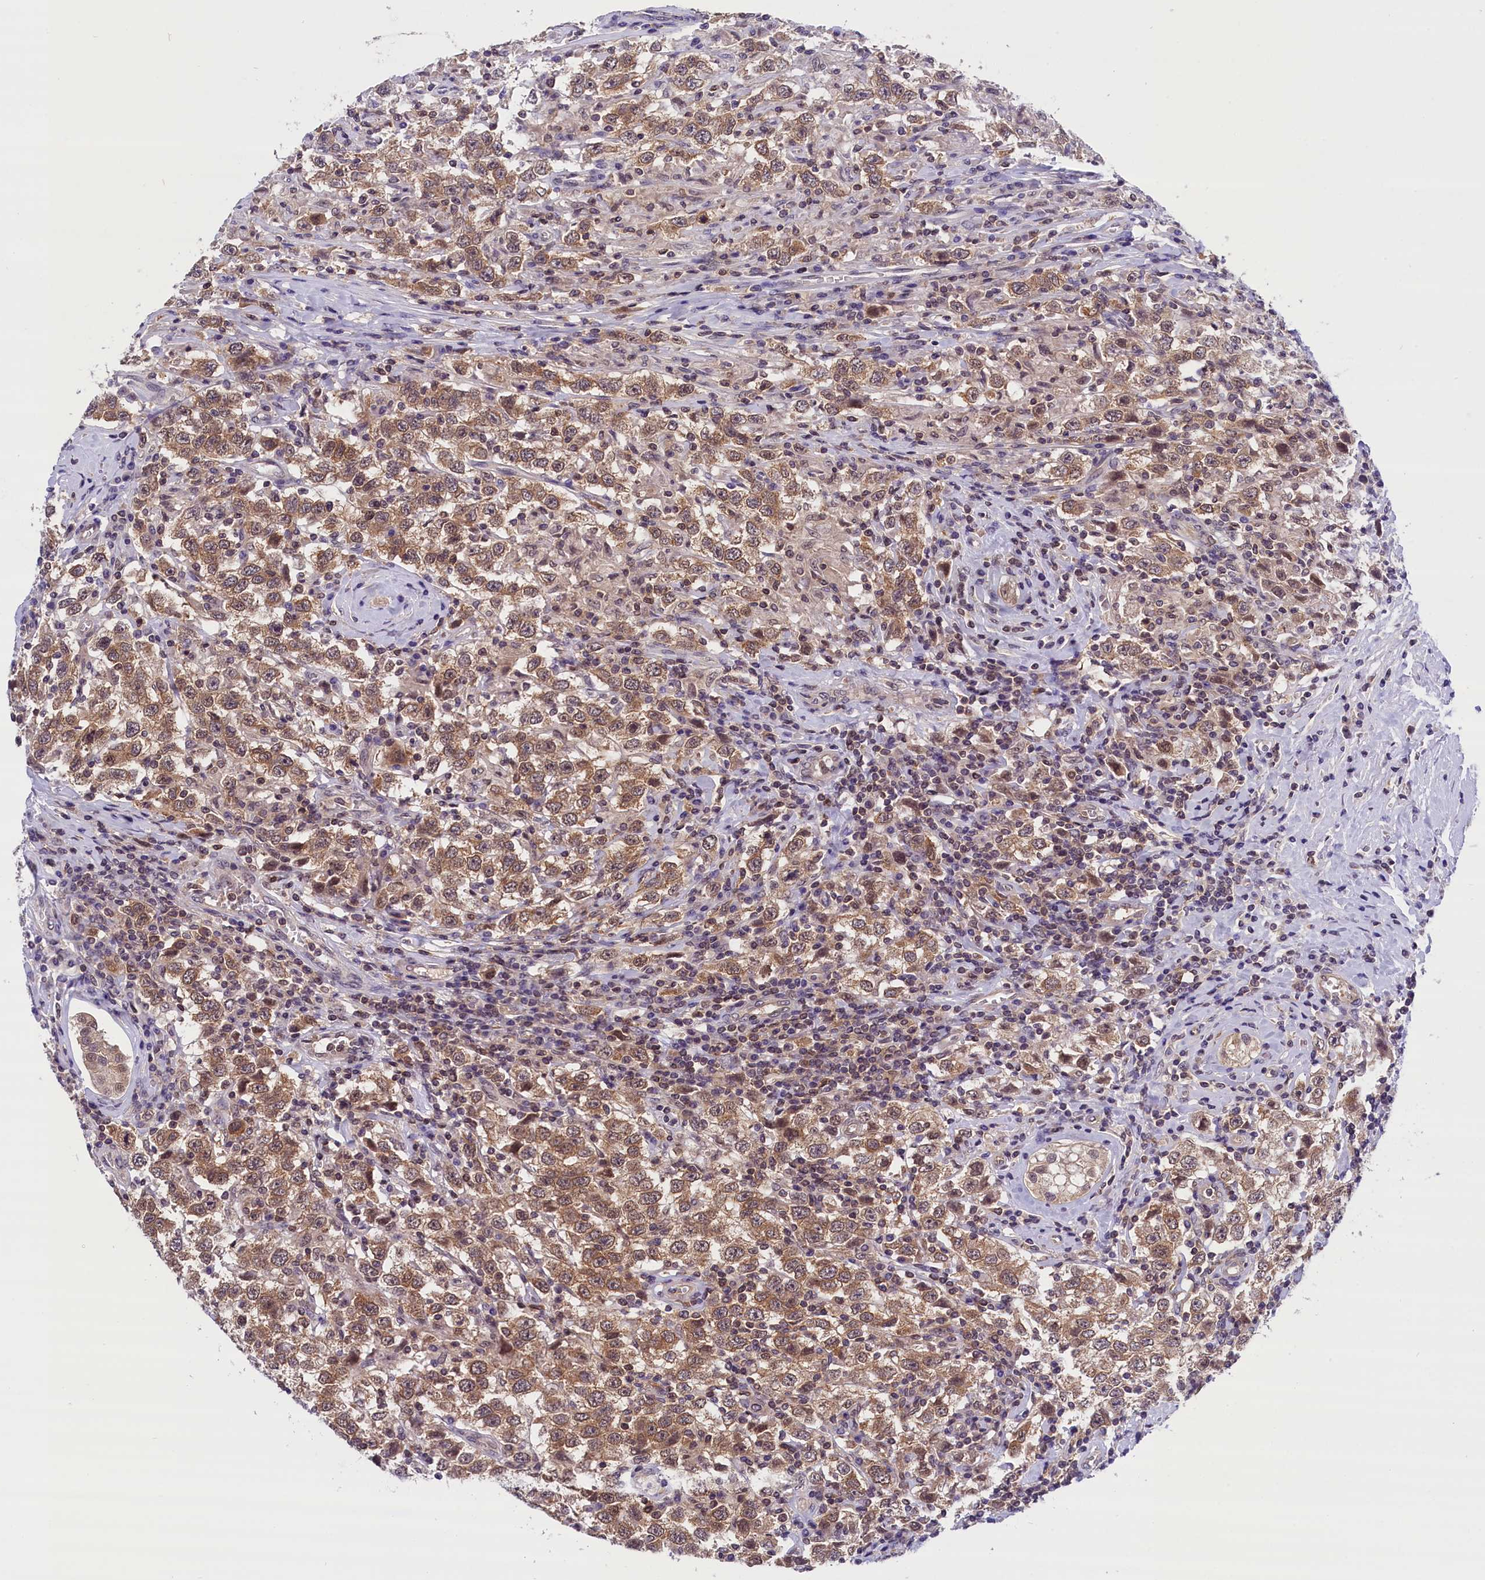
{"staining": {"intensity": "moderate", "quantity": ">75%", "location": "cytoplasmic/membranous"}, "tissue": "testis cancer", "cell_type": "Tumor cells", "image_type": "cancer", "snomed": [{"axis": "morphology", "description": "Seminoma, NOS"}, {"axis": "topography", "description": "Testis"}], "caption": "Protein analysis of seminoma (testis) tissue demonstrates moderate cytoplasmic/membranous staining in approximately >75% of tumor cells. (DAB (3,3'-diaminobenzidine) IHC with brightfield microscopy, high magnification).", "gene": "TBCB", "patient": {"sex": "male", "age": 41}}